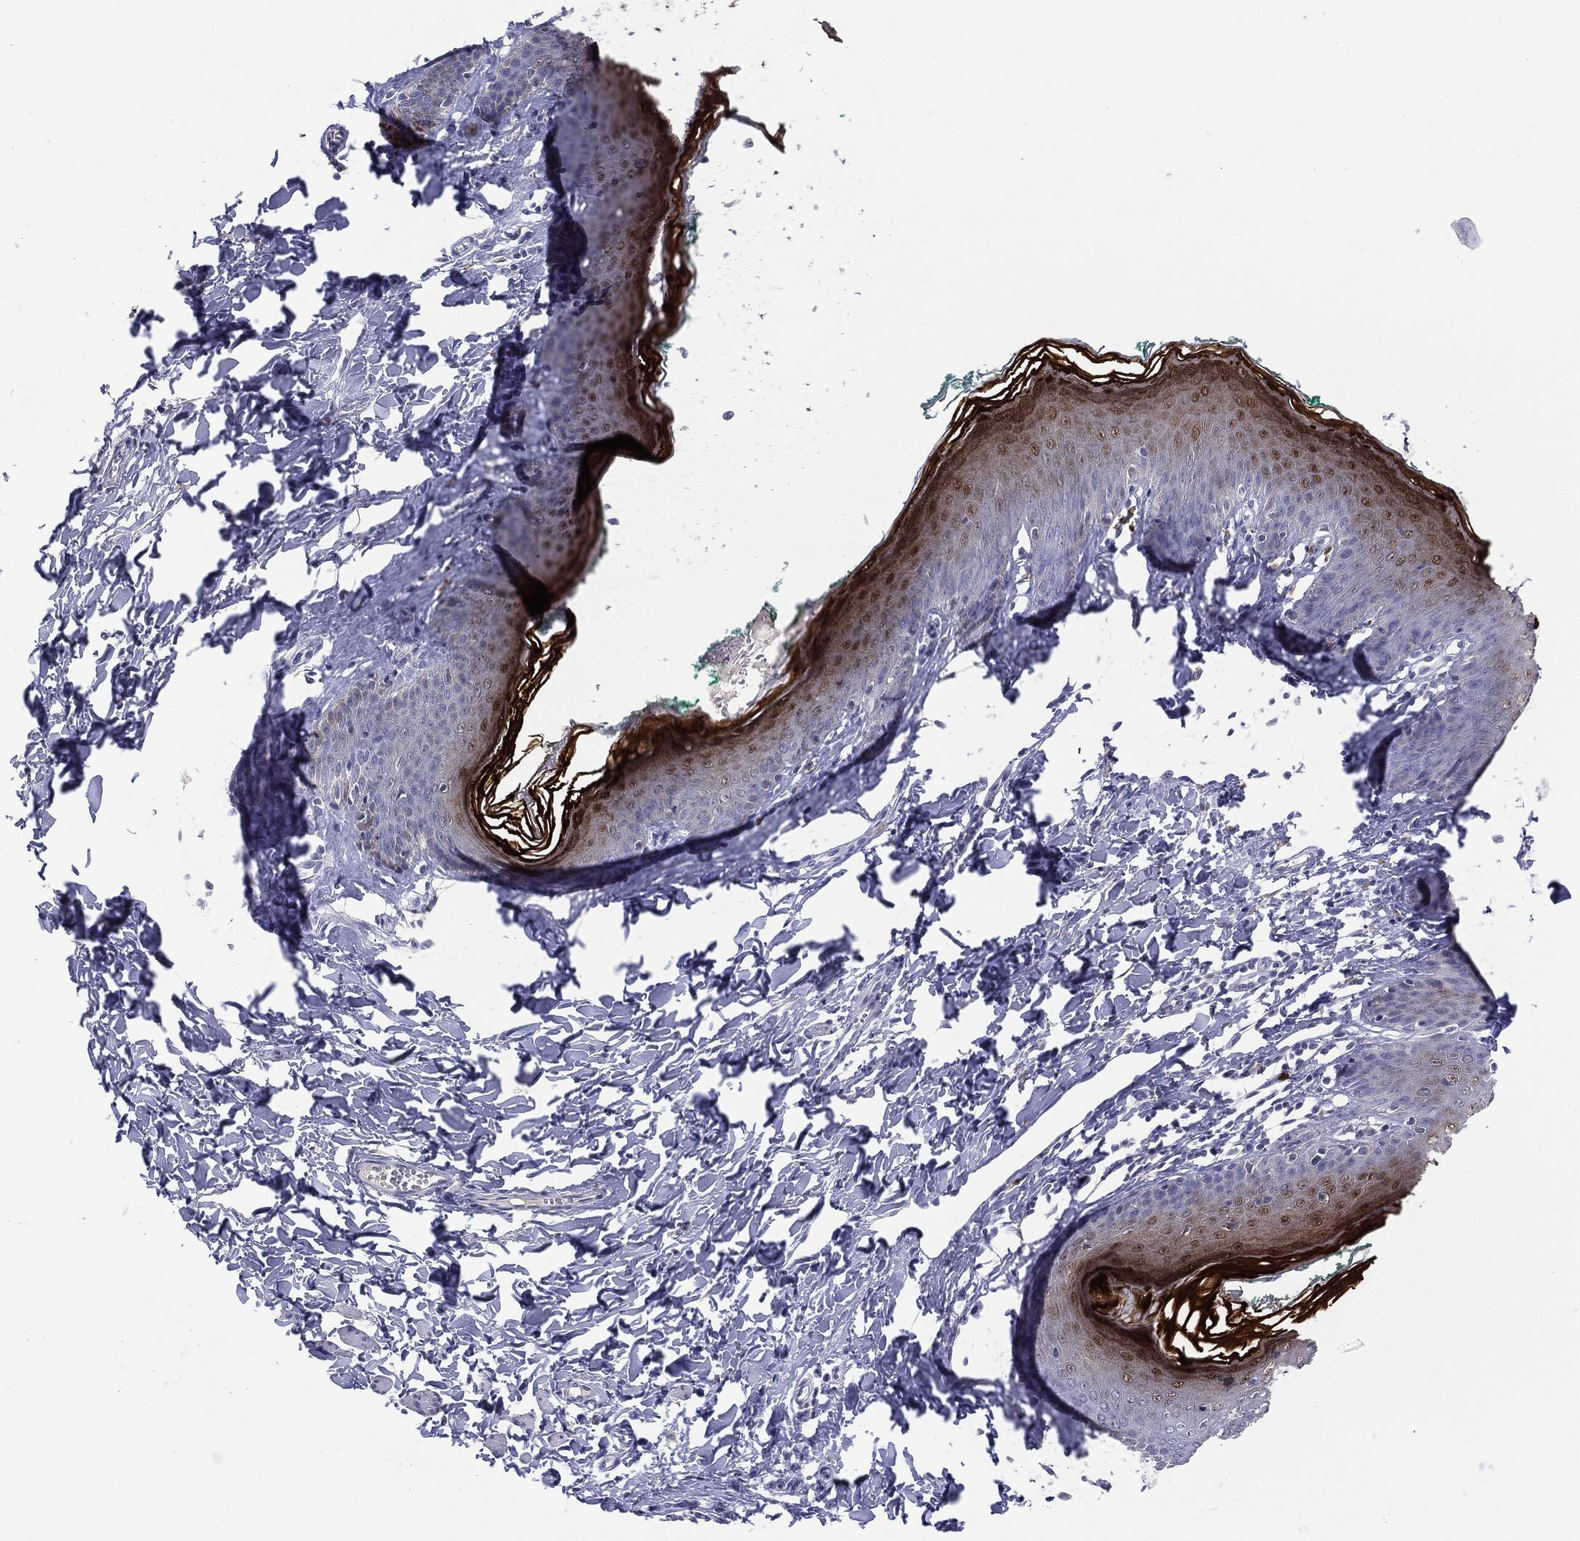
{"staining": {"intensity": "strong", "quantity": "<25%", "location": "cytoplasmic/membranous,nuclear"}, "tissue": "skin", "cell_type": "Epidermal cells", "image_type": "normal", "snomed": [{"axis": "morphology", "description": "Normal tissue, NOS"}, {"axis": "topography", "description": "Vulva"}], "caption": "Strong cytoplasmic/membranous,nuclear staining for a protein is appreciated in about <25% of epidermal cells of normal skin using immunohistochemistry.", "gene": "SERPINB4", "patient": {"sex": "female", "age": 66}}